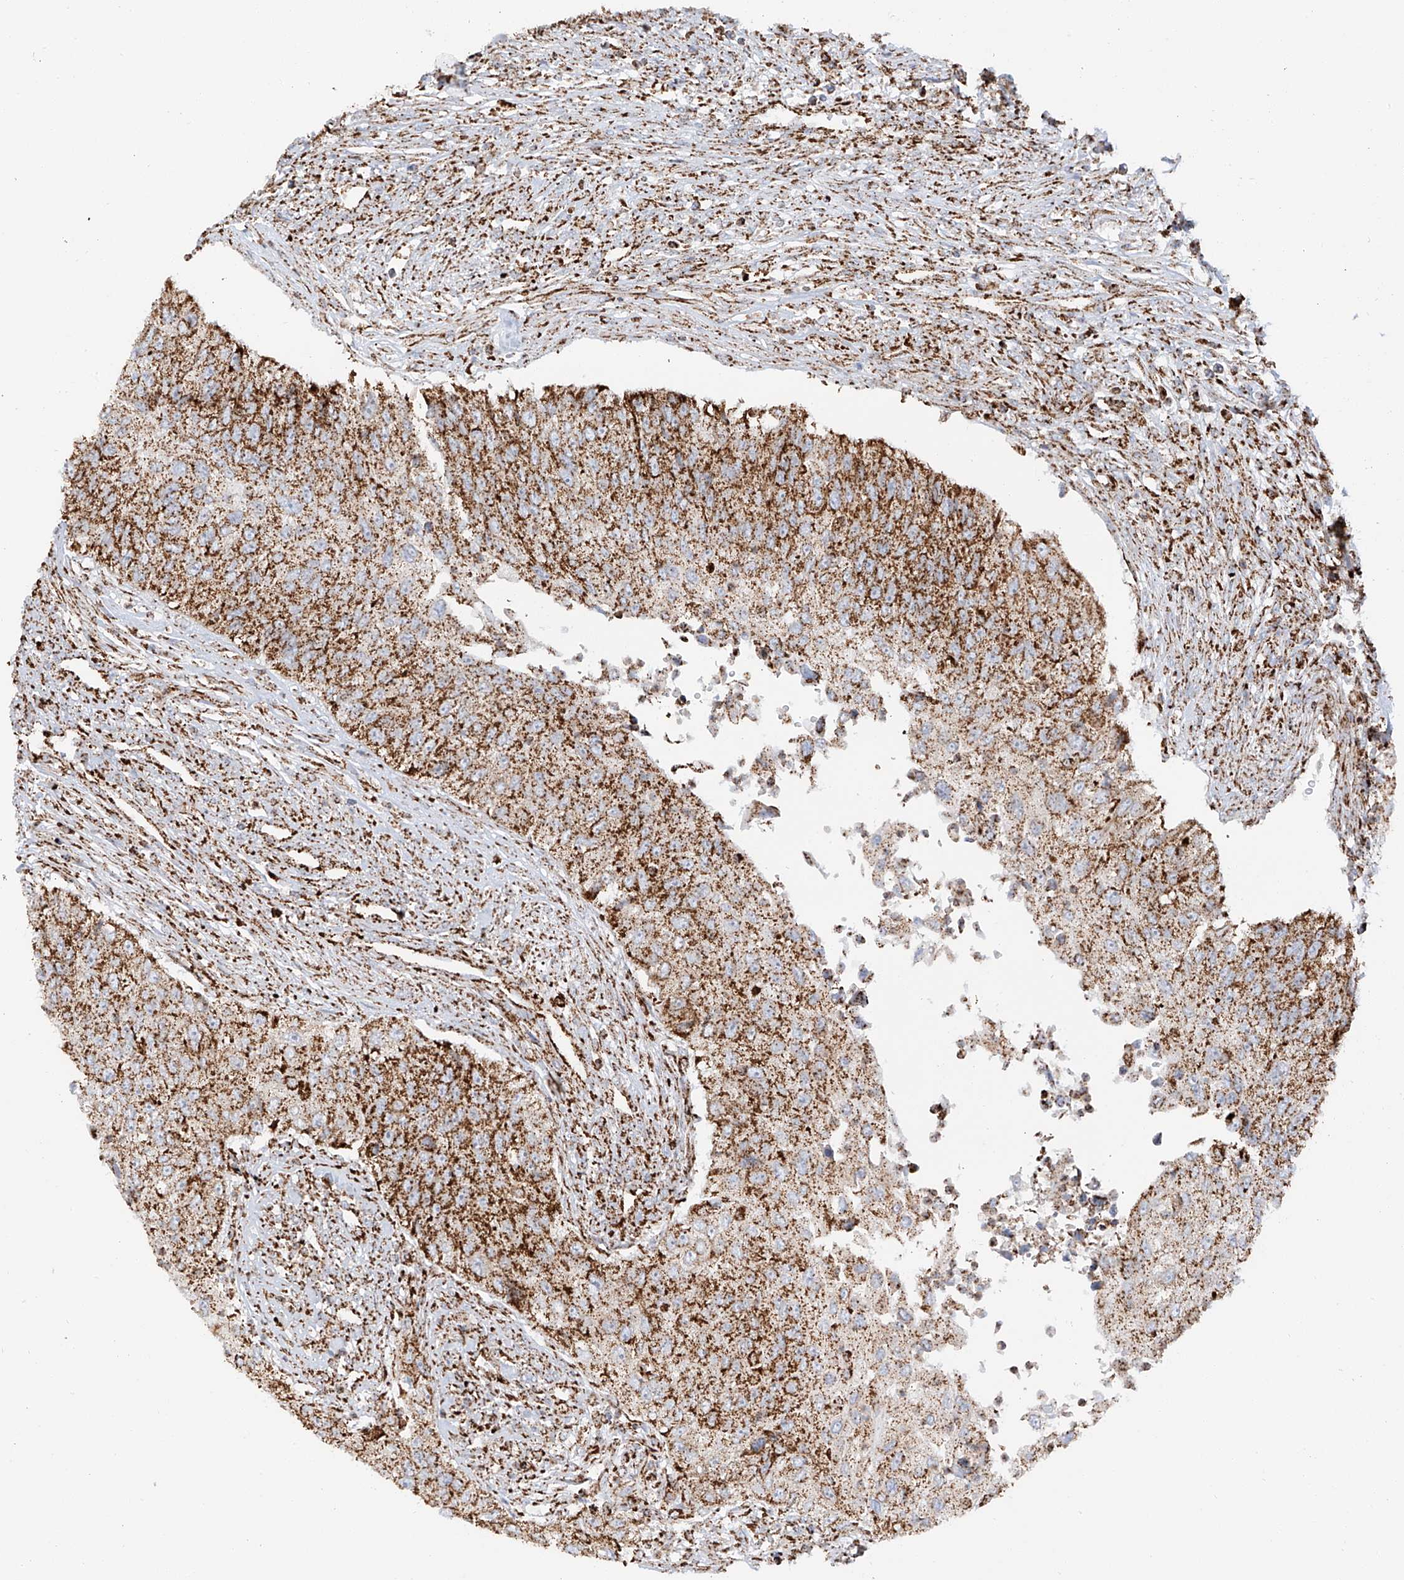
{"staining": {"intensity": "moderate", "quantity": ">75%", "location": "cytoplasmic/membranous"}, "tissue": "urothelial cancer", "cell_type": "Tumor cells", "image_type": "cancer", "snomed": [{"axis": "morphology", "description": "Urothelial carcinoma, High grade"}, {"axis": "topography", "description": "Urinary bladder"}], "caption": "DAB (3,3'-diaminobenzidine) immunohistochemical staining of human high-grade urothelial carcinoma displays moderate cytoplasmic/membranous protein expression in approximately >75% of tumor cells.", "gene": "TTC27", "patient": {"sex": "female", "age": 60}}